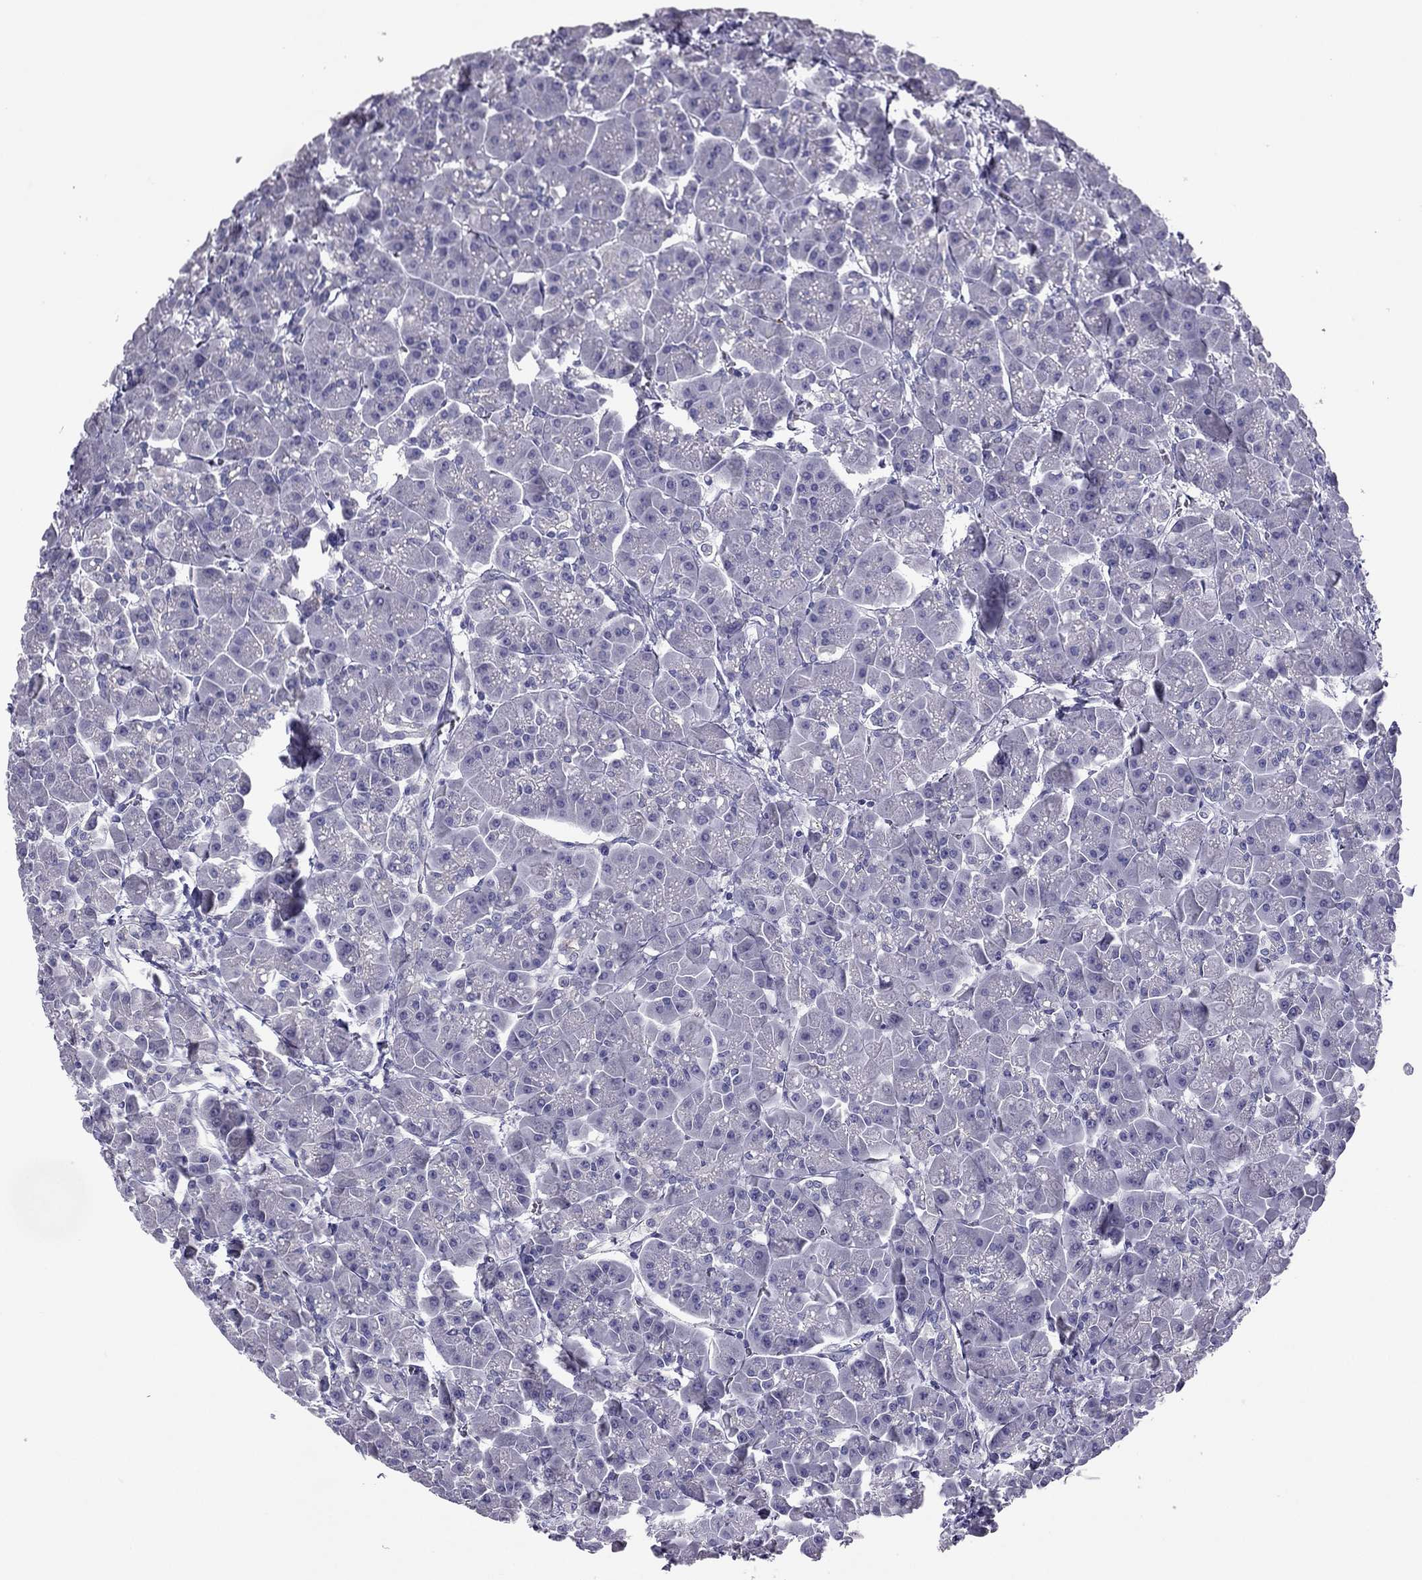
{"staining": {"intensity": "negative", "quantity": "none", "location": "none"}, "tissue": "pancreas", "cell_type": "Exocrine glandular cells", "image_type": "normal", "snomed": [{"axis": "morphology", "description": "Normal tissue, NOS"}, {"axis": "topography", "description": "Pancreas"}], "caption": "Exocrine glandular cells are negative for protein expression in normal human pancreas.", "gene": "PDE6A", "patient": {"sex": "male", "age": 70}}